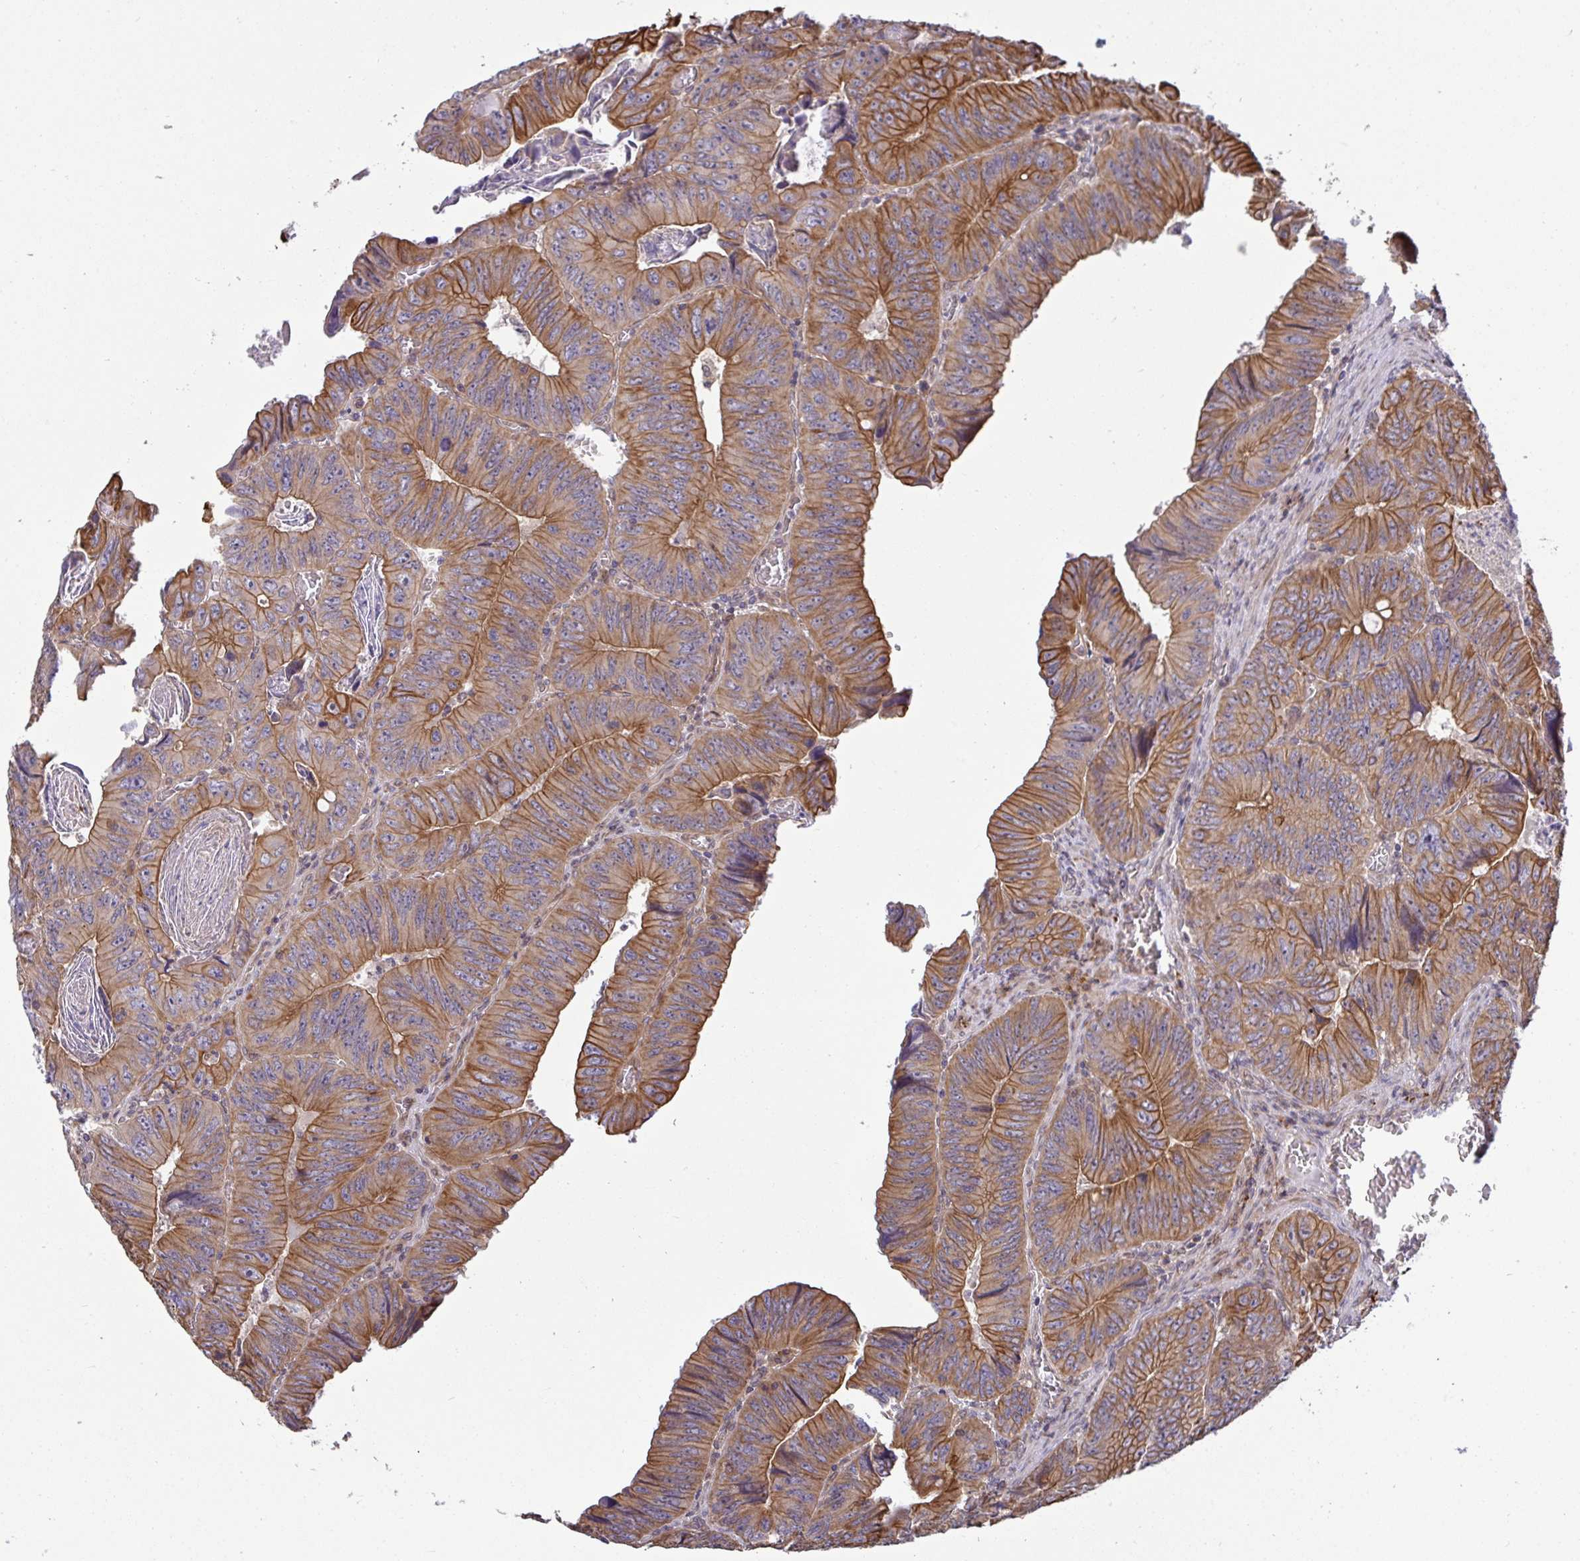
{"staining": {"intensity": "moderate", "quantity": ">75%", "location": "cytoplasmic/membranous"}, "tissue": "colorectal cancer", "cell_type": "Tumor cells", "image_type": "cancer", "snomed": [{"axis": "morphology", "description": "Adenocarcinoma, NOS"}, {"axis": "topography", "description": "Colon"}], "caption": "This is an image of immunohistochemistry staining of colorectal cancer, which shows moderate positivity in the cytoplasmic/membranous of tumor cells.", "gene": "TRIM44", "patient": {"sex": "female", "age": 84}}